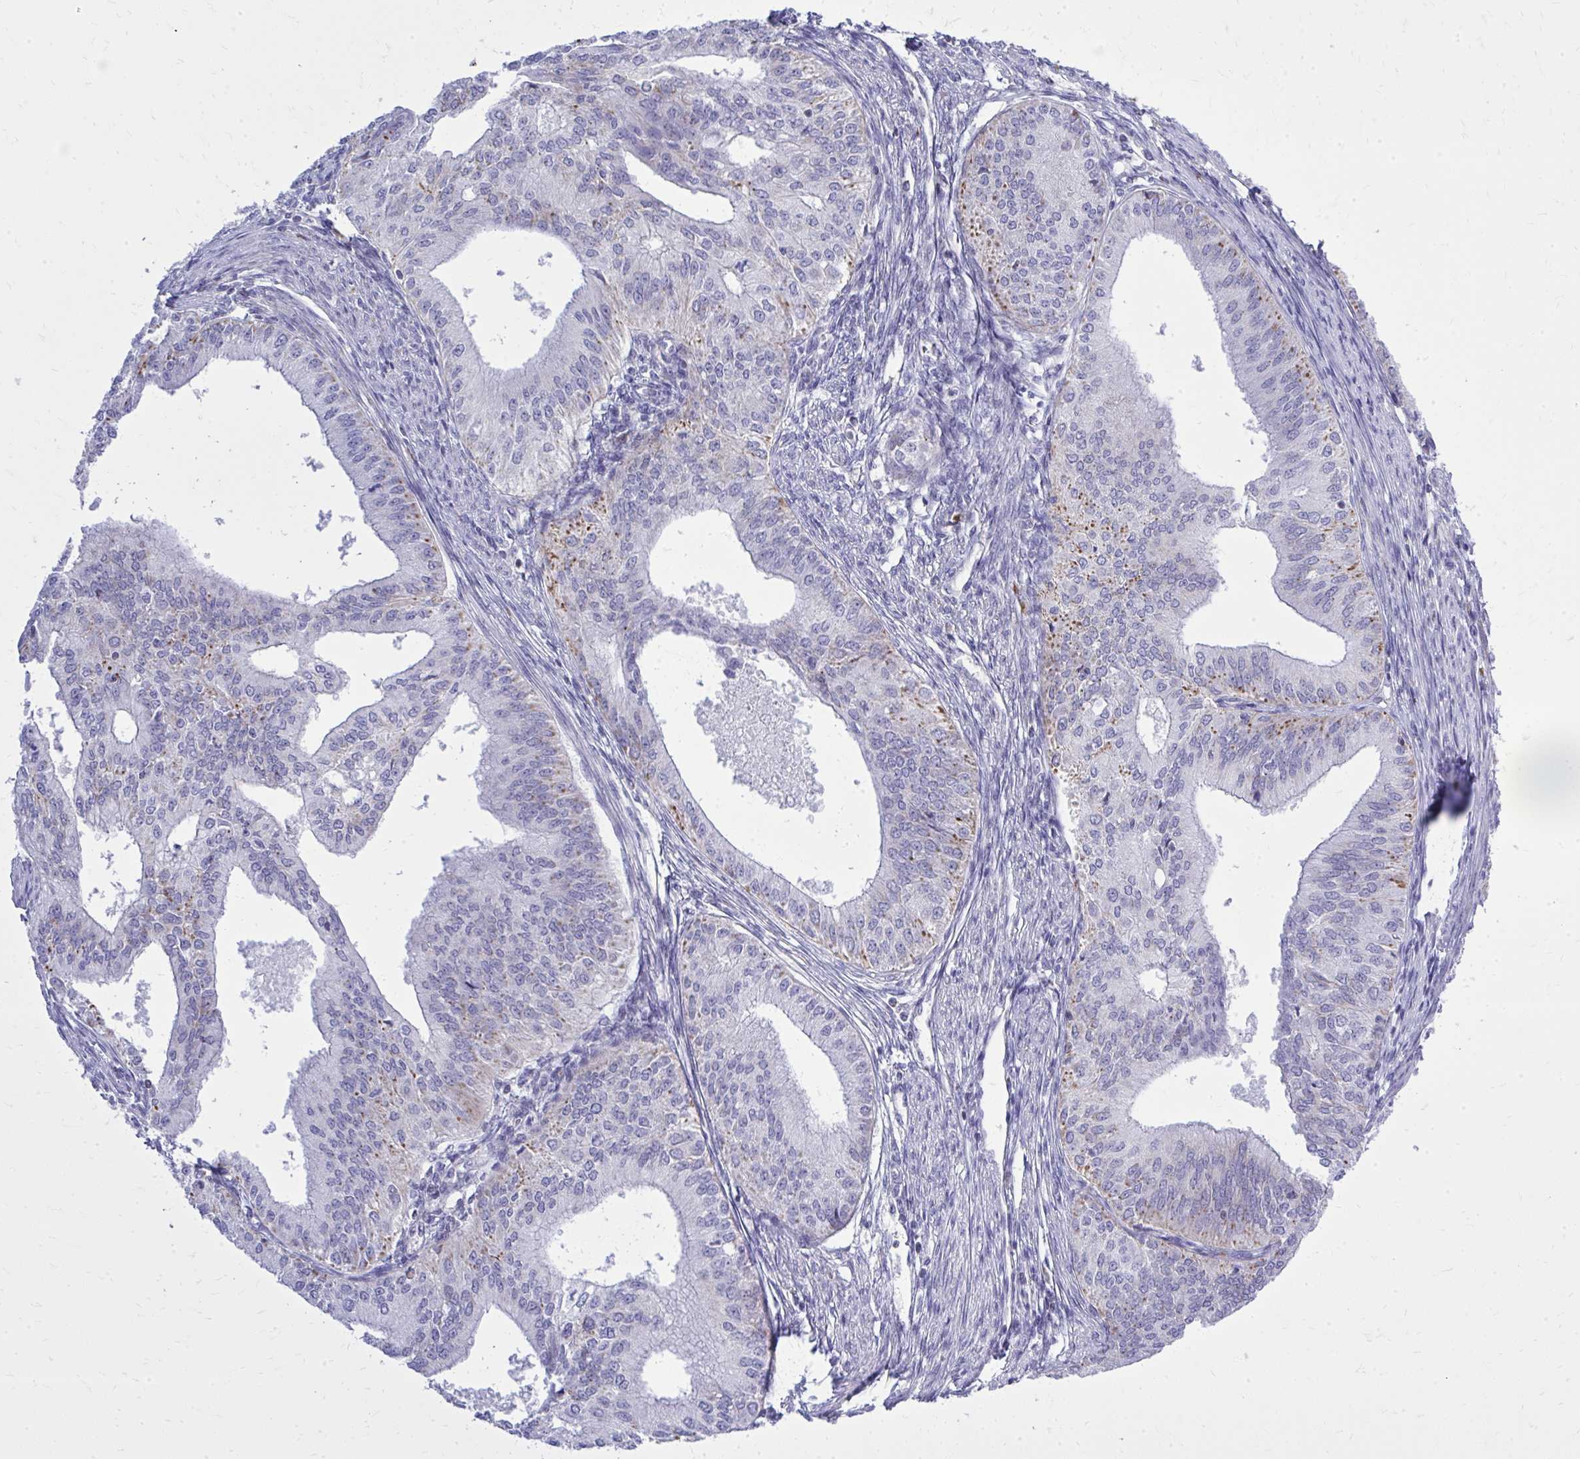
{"staining": {"intensity": "moderate", "quantity": "<25%", "location": "cytoplasmic/membranous"}, "tissue": "endometrial cancer", "cell_type": "Tumor cells", "image_type": "cancer", "snomed": [{"axis": "morphology", "description": "Adenocarcinoma, NOS"}, {"axis": "topography", "description": "Endometrium"}], "caption": "Immunohistochemical staining of endometrial cancer (adenocarcinoma) demonstrates low levels of moderate cytoplasmic/membranous expression in approximately <25% of tumor cells. The protein is stained brown, and the nuclei are stained in blue (DAB (3,3'-diaminobenzidine) IHC with brightfield microscopy, high magnification).", "gene": "ZNF362", "patient": {"sex": "female", "age": 50}}